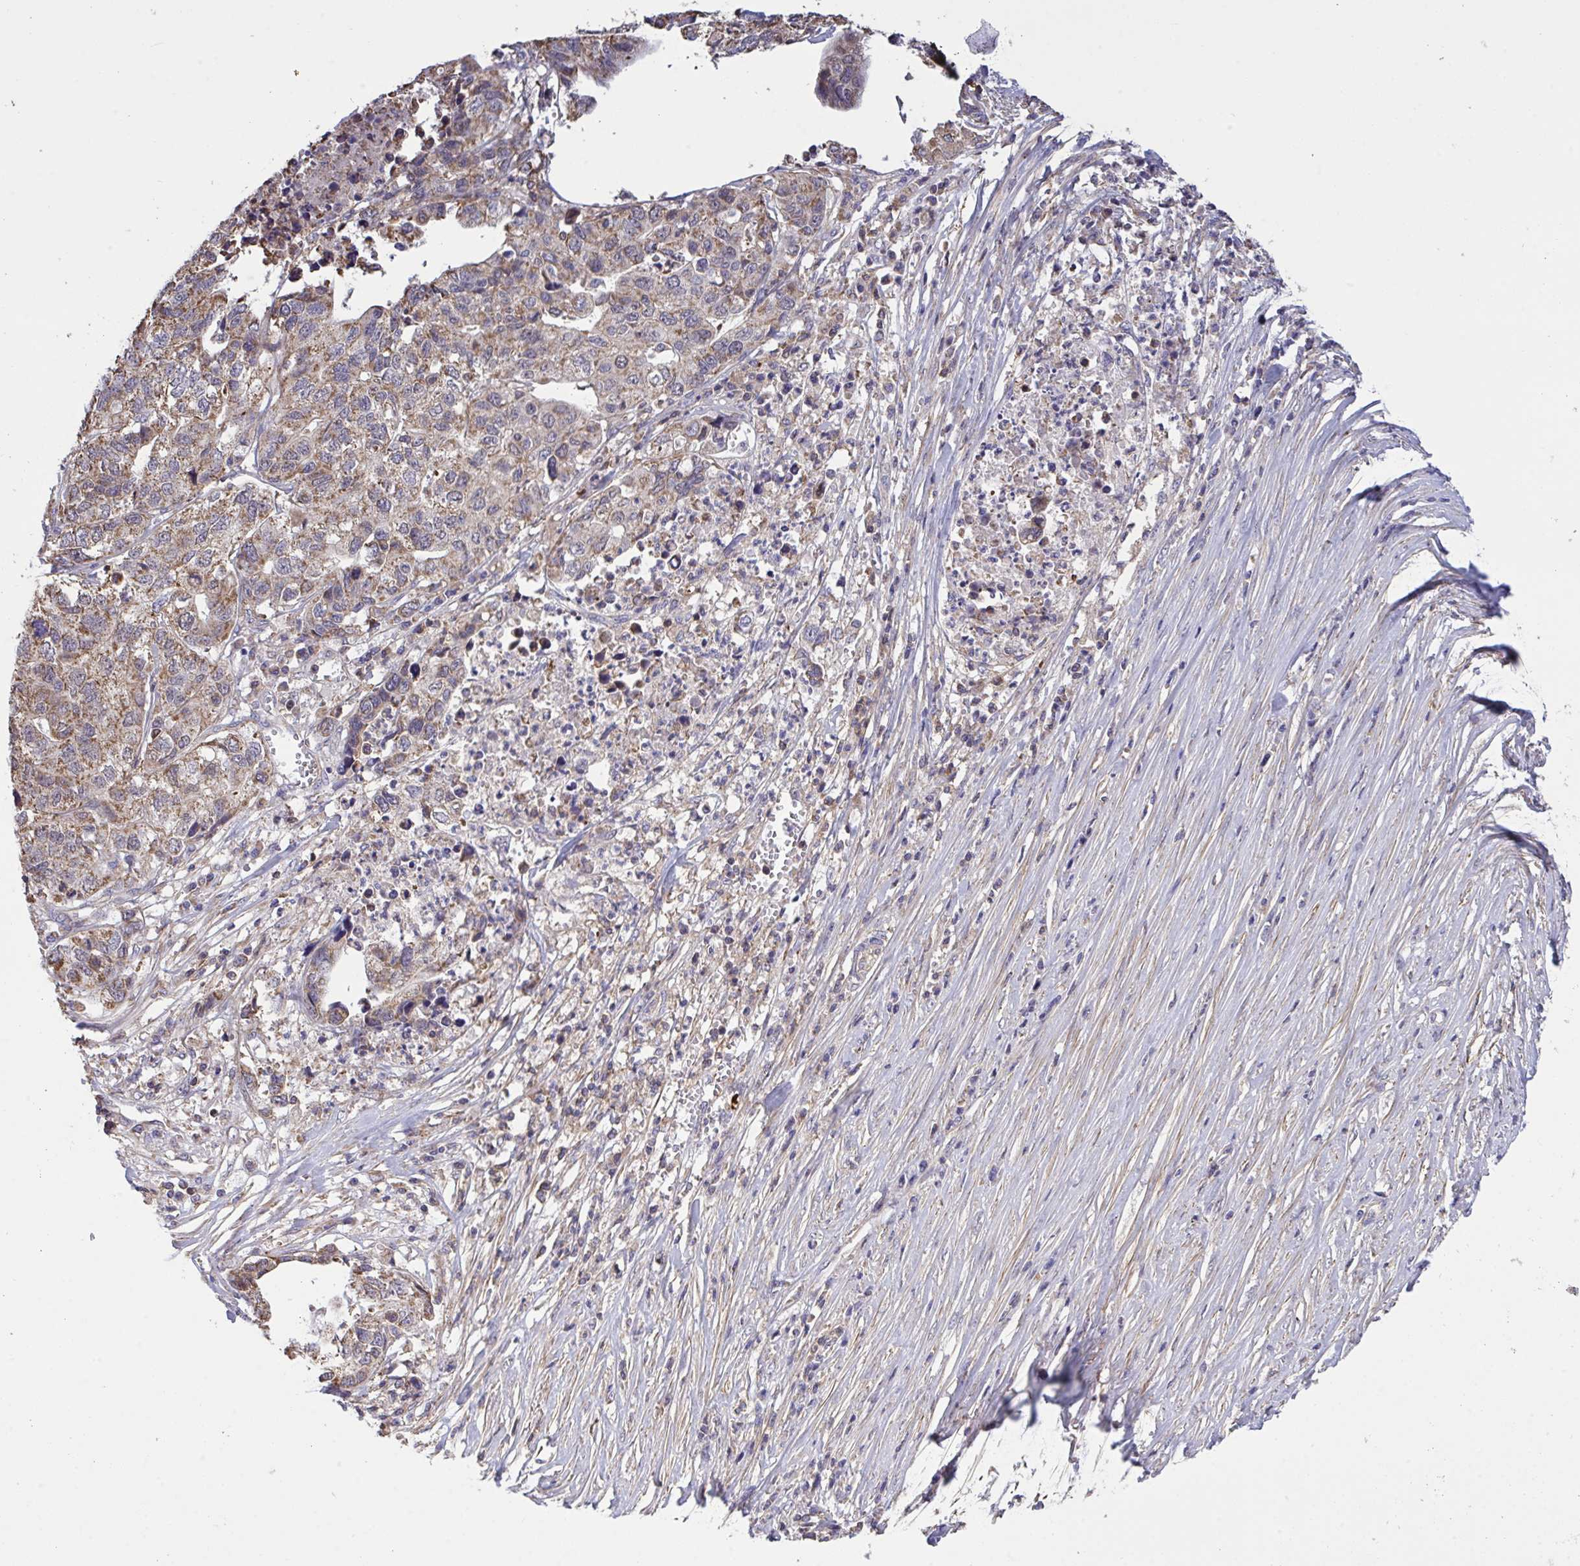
{"staining": {"intensity": "weak", "quantity": "25%-75%", "location": "cytoplasmic/membranous"}, "tissue": "stomach cancer", "cell_type": "Tumor cells", "image_type": "cancer", "snomed": [{"axis": "morphology", "description": "Adenocarcinoma, NOS"}, {"axis": "topography", "description": "Stomach, upper"}], "caption": "Weak cytoplasmic/membranous staining is seen in approximately 25%-75% of tumor cells in stomach adenocarcinoma.", "gene": "PPM1H", "patient": {"sex": "female", "age": 67}}